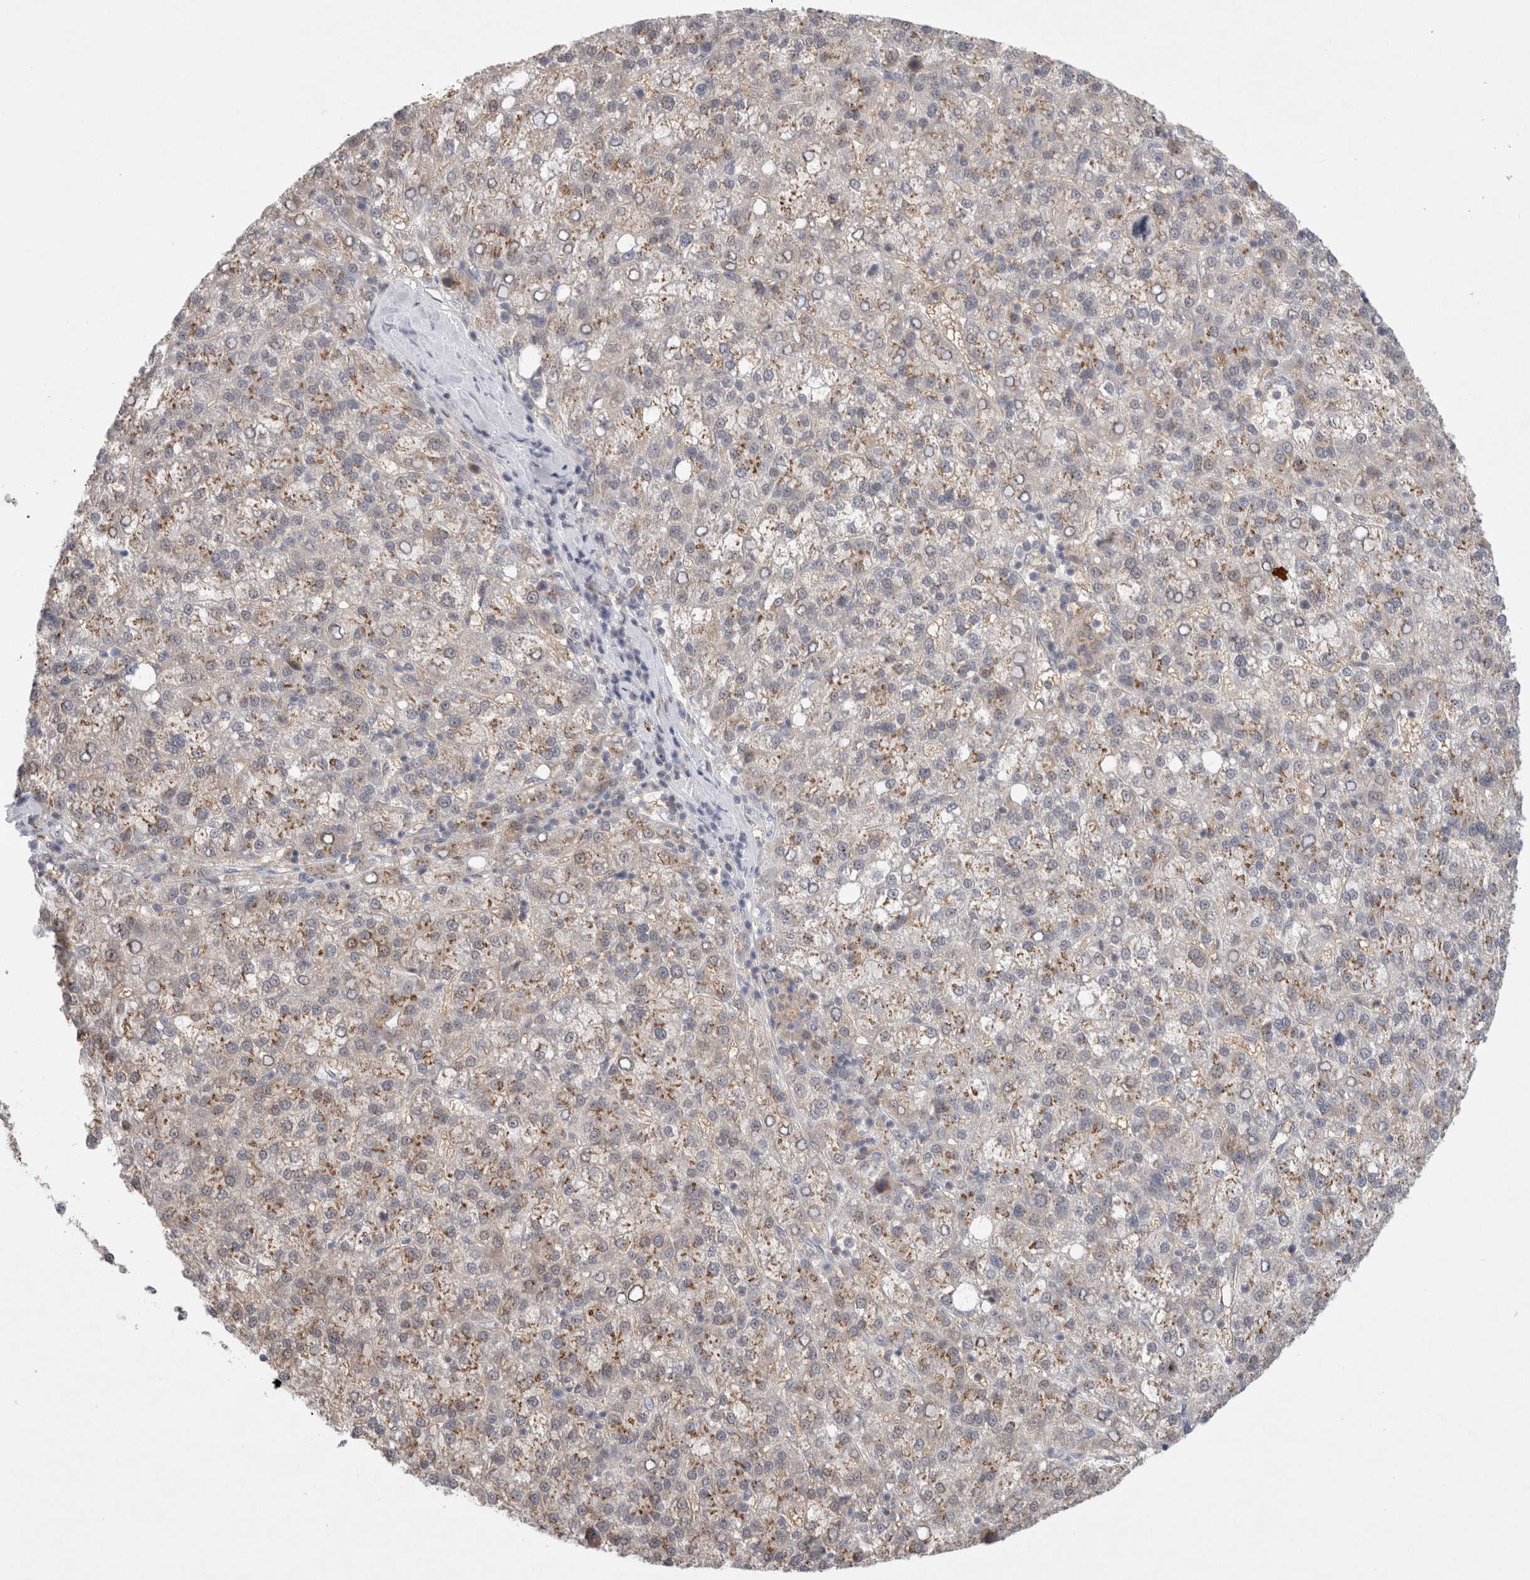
{"staining": {"intensity": "weak", "quantity": ">75%", "location": "cytoplasmic/membranous"}, "tissue": "liver cancer", "cell_type": "Tumor cells", "image_type": "cancer", "snomed": [{"axis": "morphology", "description": "Carcinoma, Hepatocellular, NOS"}, {"axis": "topography", "description": "Liver"}], "caption": "The histopathology image displays a brown stain indicating the presence of a protein in the cytoplasmic/membranous of tumor cells in liver cancer (hepatocellular carcinoma). (Brightfield microscopy of DAB IHC at high magnification).", "gene": "CERS5", "patient": {"sex": "female", "age": 58}}